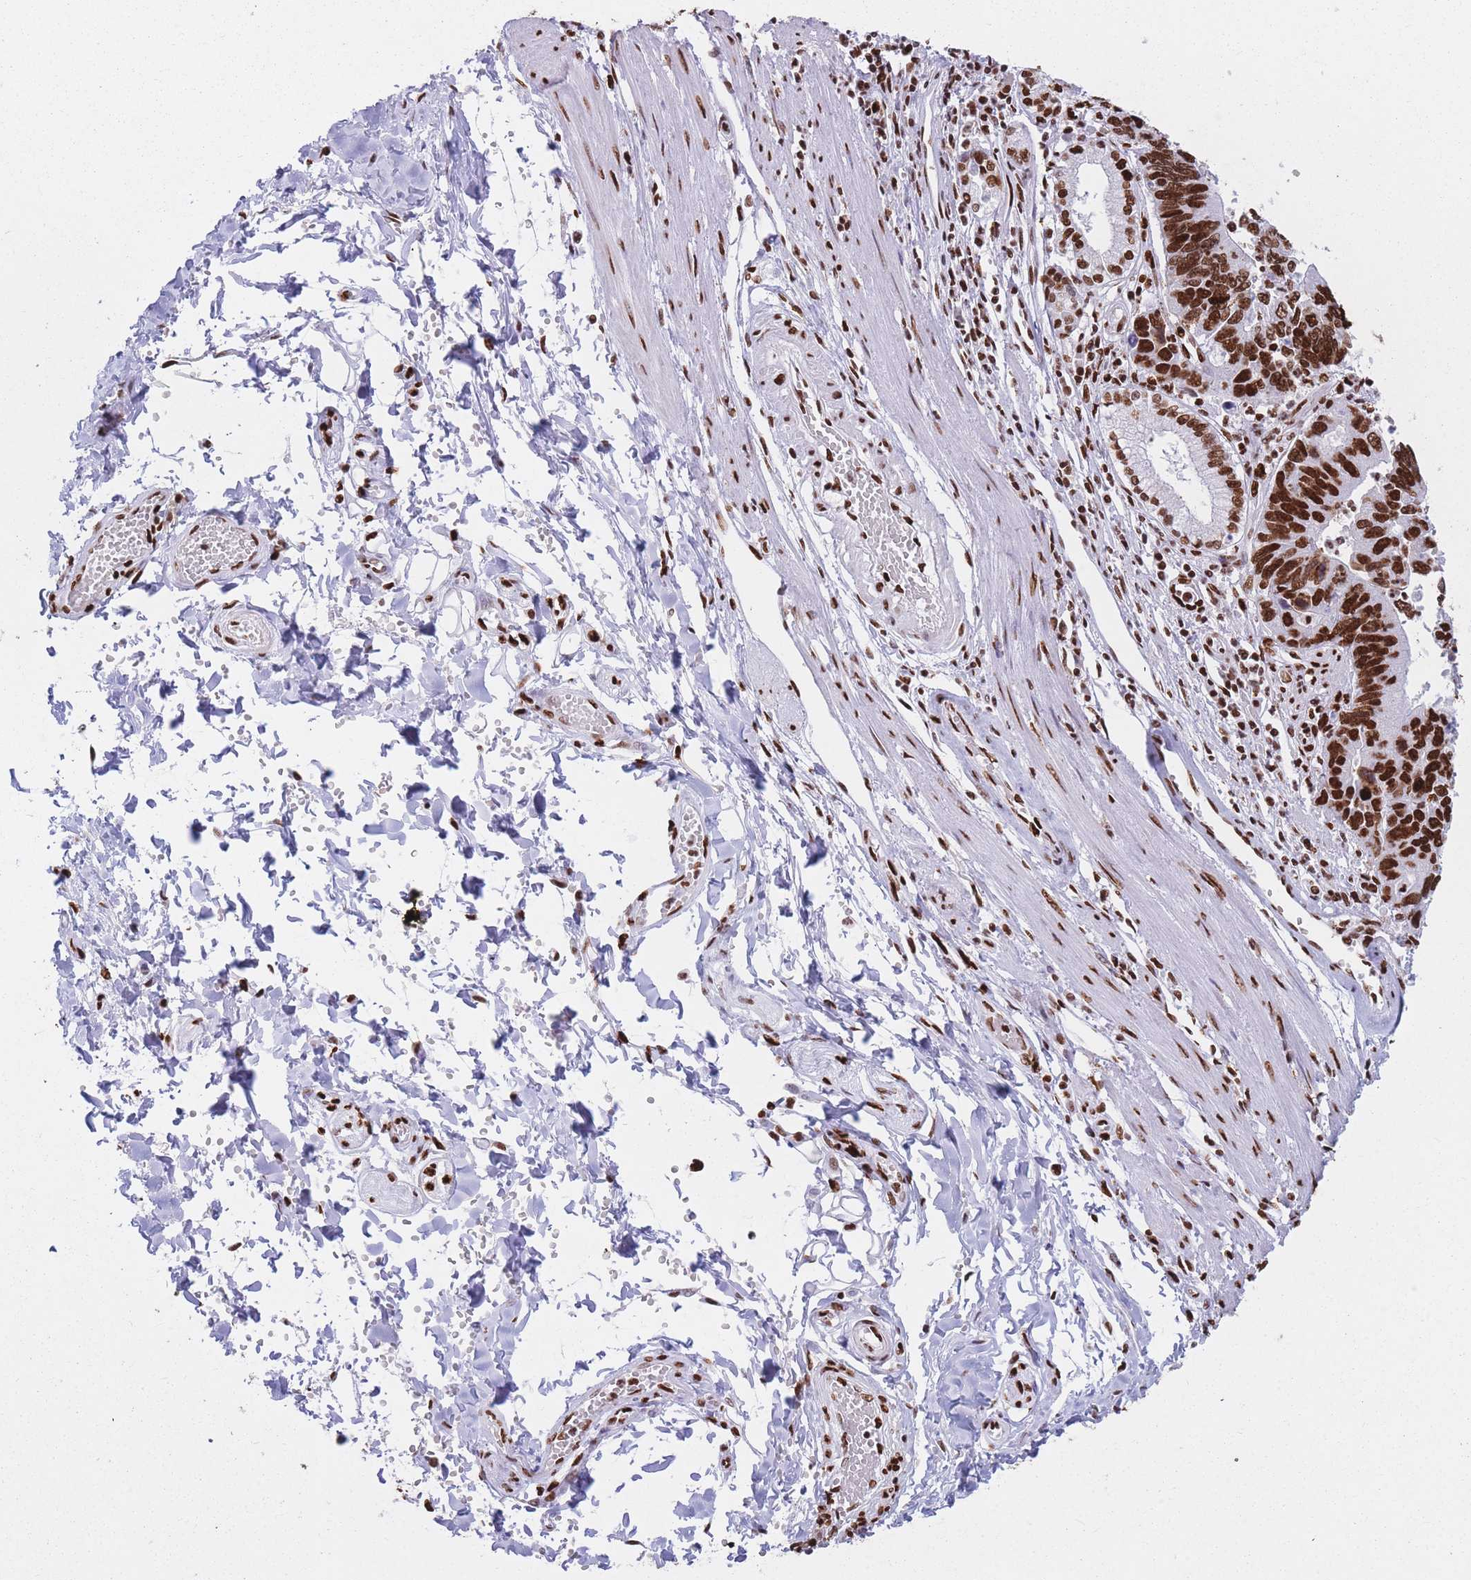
{"staining": {"intensity": "strong", "quantity": ">75%", "location": "nuclear"}, "tissue": "stomach cancer", "cell_type": "Tumor cells", "image_type": "cancer", "snomed": [{"axis": "morphology", "description": "Adenocarcinoma, NOS"}, {"axis": "topography", "description": "Stomach"}], "caption": "Tumor cells reveal strong nuclear staining in approximately >75% of cells in adenocarcinoma (stomach).", "gene": "HNRNPUL1", "patient": {"sex": "male", "age": 59}}